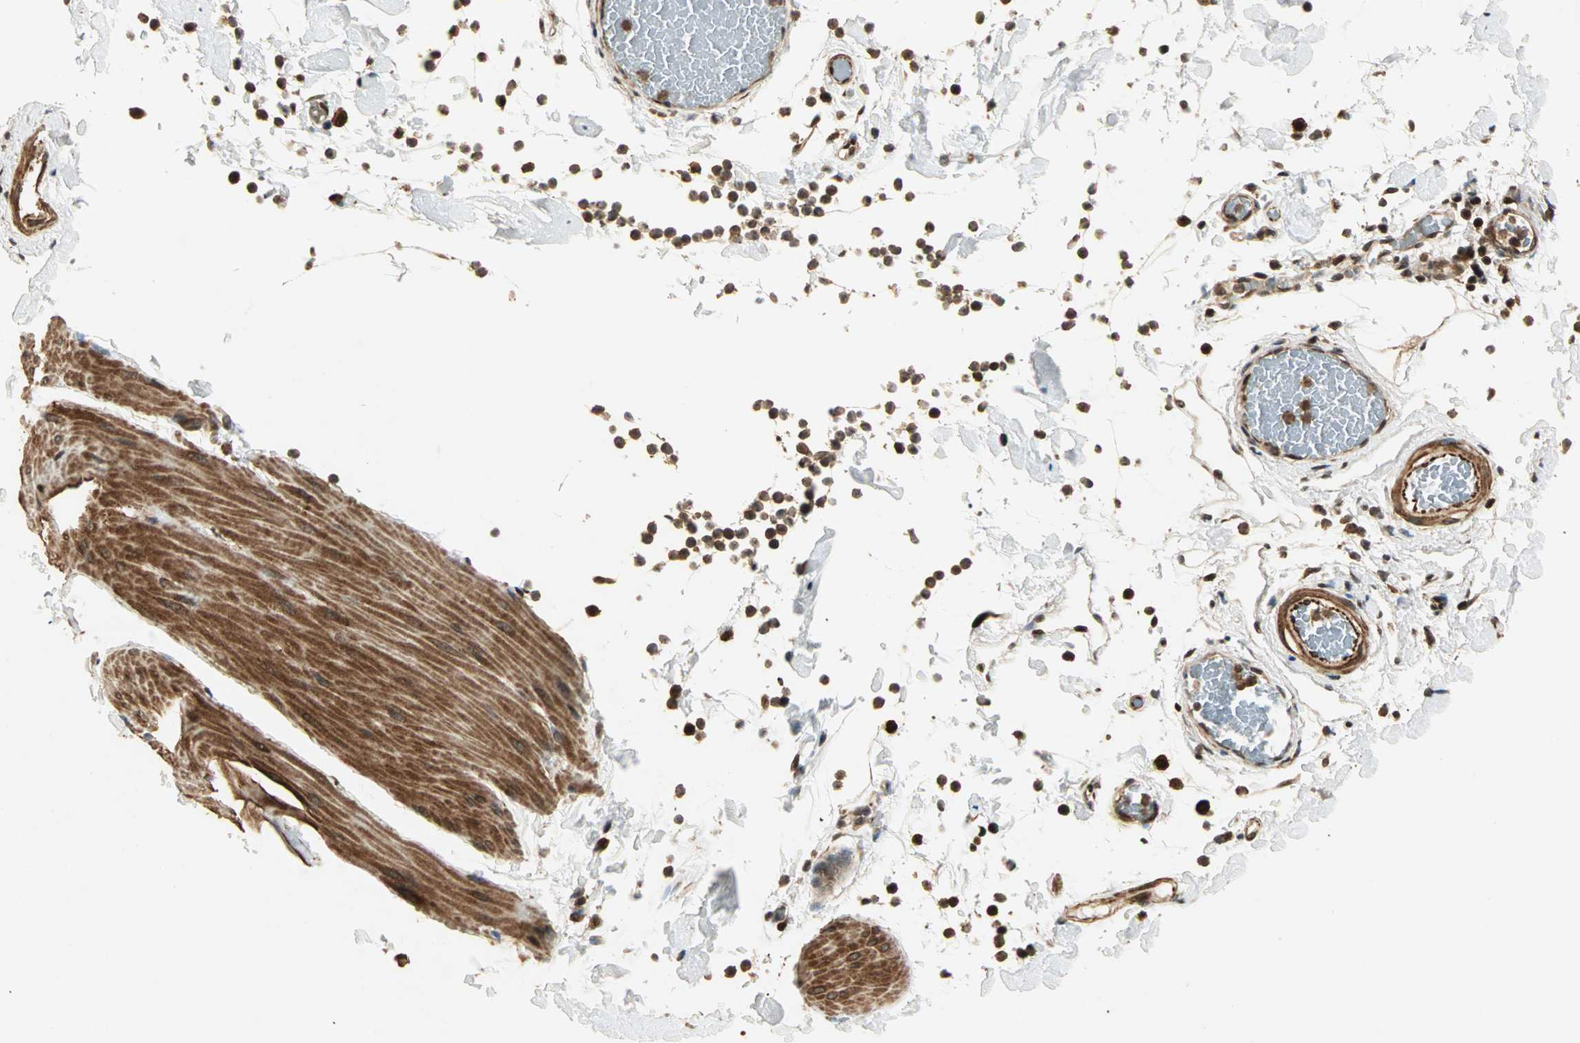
{"staining": {"intensity": "moderate", "quantity": ">75%", "location": "cytoplasmic/membranous"}, "tissue": "smooth muscle", "cell_type": "Smooth muscle cells", "image_type": "normal", "snomed": [{"axis": "morphology", "description": "Normal tissue, NOS"}, {"axis": "topography", "description": "Smooth muscle"}, {"axis": "topography", "description": "Colon"}], "caption": "This histopathology image shows normal smooth muscle stained with IHC to label a protein in brown. The cytoplasmic/membranous of smooth muscle cells show moderate positivity for the protein. Nuclei are counter-stained blue.", "gene": "ZBED9", "patient": {"sex": "male", "age": 67}}